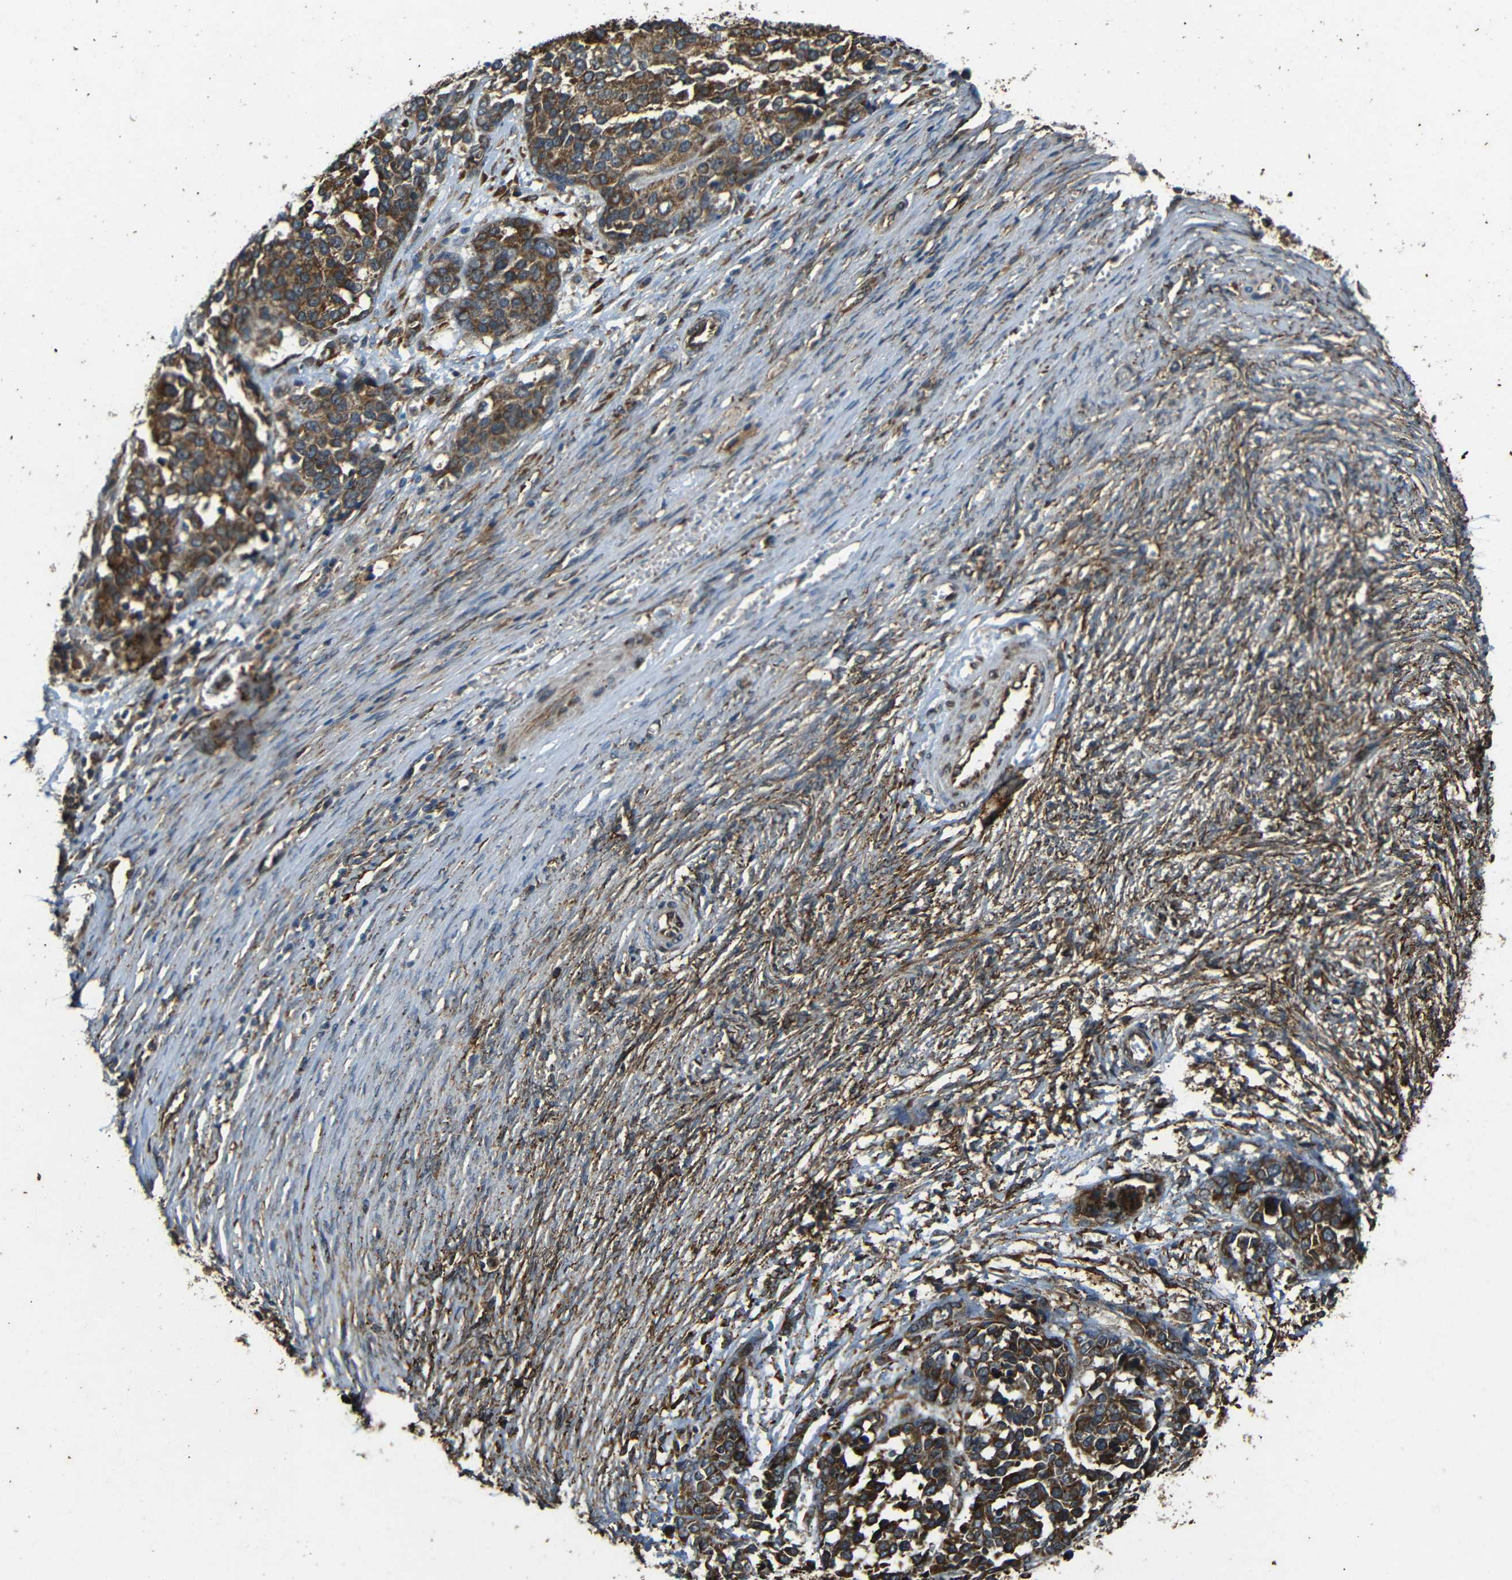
{"staining": {"intensity": "strong", "quantity": ">75%", "location": "cytoplasmic/membranous"}, "tissue": "ovarian cancer", "cell_type": "Tumor cells", "image_type": "cancer", "snomed": [{"axis": "morphology", "description": "Cystadenocarcinoma, serous, NOS"}, {"axis": "topography", "description": "Ovary"}], "caption": "Human ovarian cancer (serous cystadenocarcinoma) stained with a brown dye displays strong cytoplasmic/membranous positive staining in about >75% of tumor cells.", "gene": "TRPC1", "patient": {"sex": "female", "age": 44}}